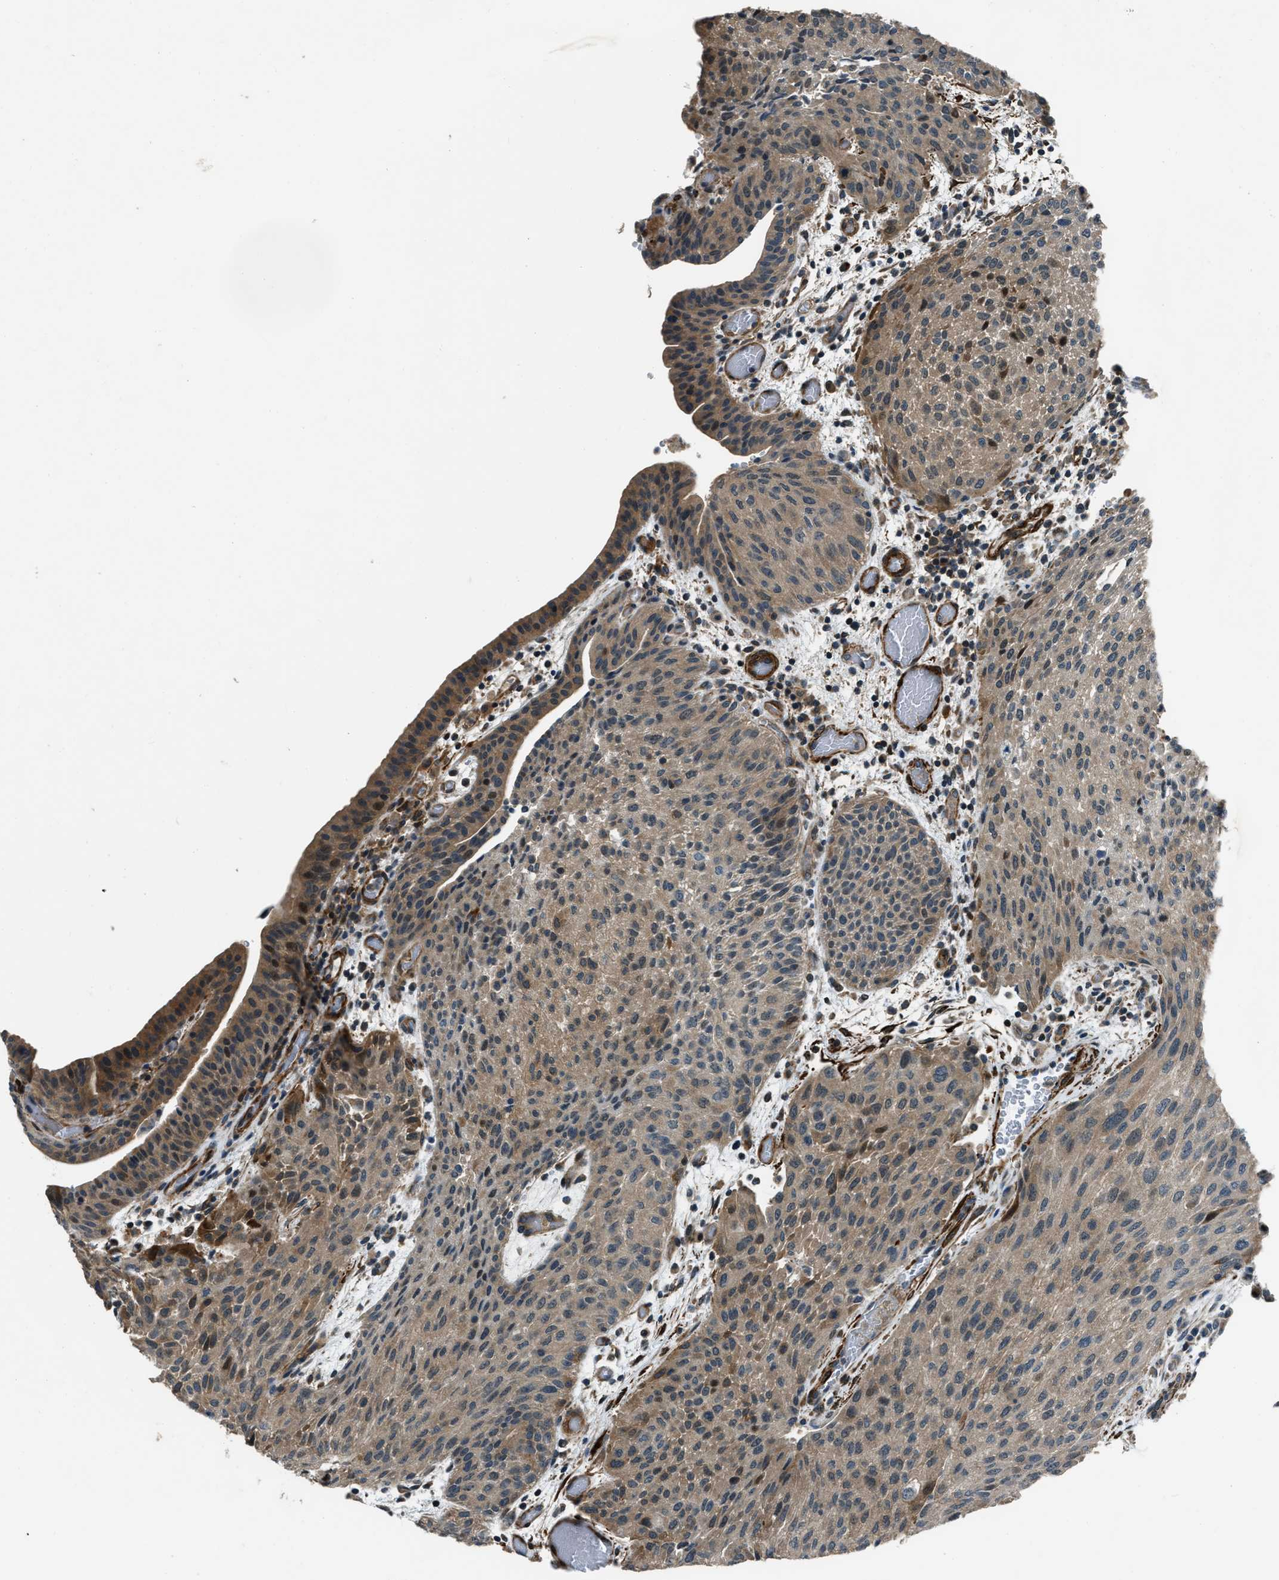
{"staining": {"intensity": "moderate", "quantity": ">75%", "location": "cytoplasmic/membranous"}, "tissue": "urothelial cancer", "cell_type": "Tumor cells", "image_type": "cancer", "snomed": [{"axis": "morphology", "description": "Urothelial carcinoma, Low grade"}, {"axis": "morphology", "description": "Urothelial carcinoma, High grade"}, {"axis": "topography", "description": "Urinary bladder"}], "caption": "The image displays immunohistochemical staining of urothelial cancer. There is moderate cytoplasmic/membranous expression is identified in about >75% of tumor cells. Ihc stains the protein of interest in brown and the nuclei are stained blue.", "gene": "NUDCD3", "patient": {"sex": "male", "age": 35}}